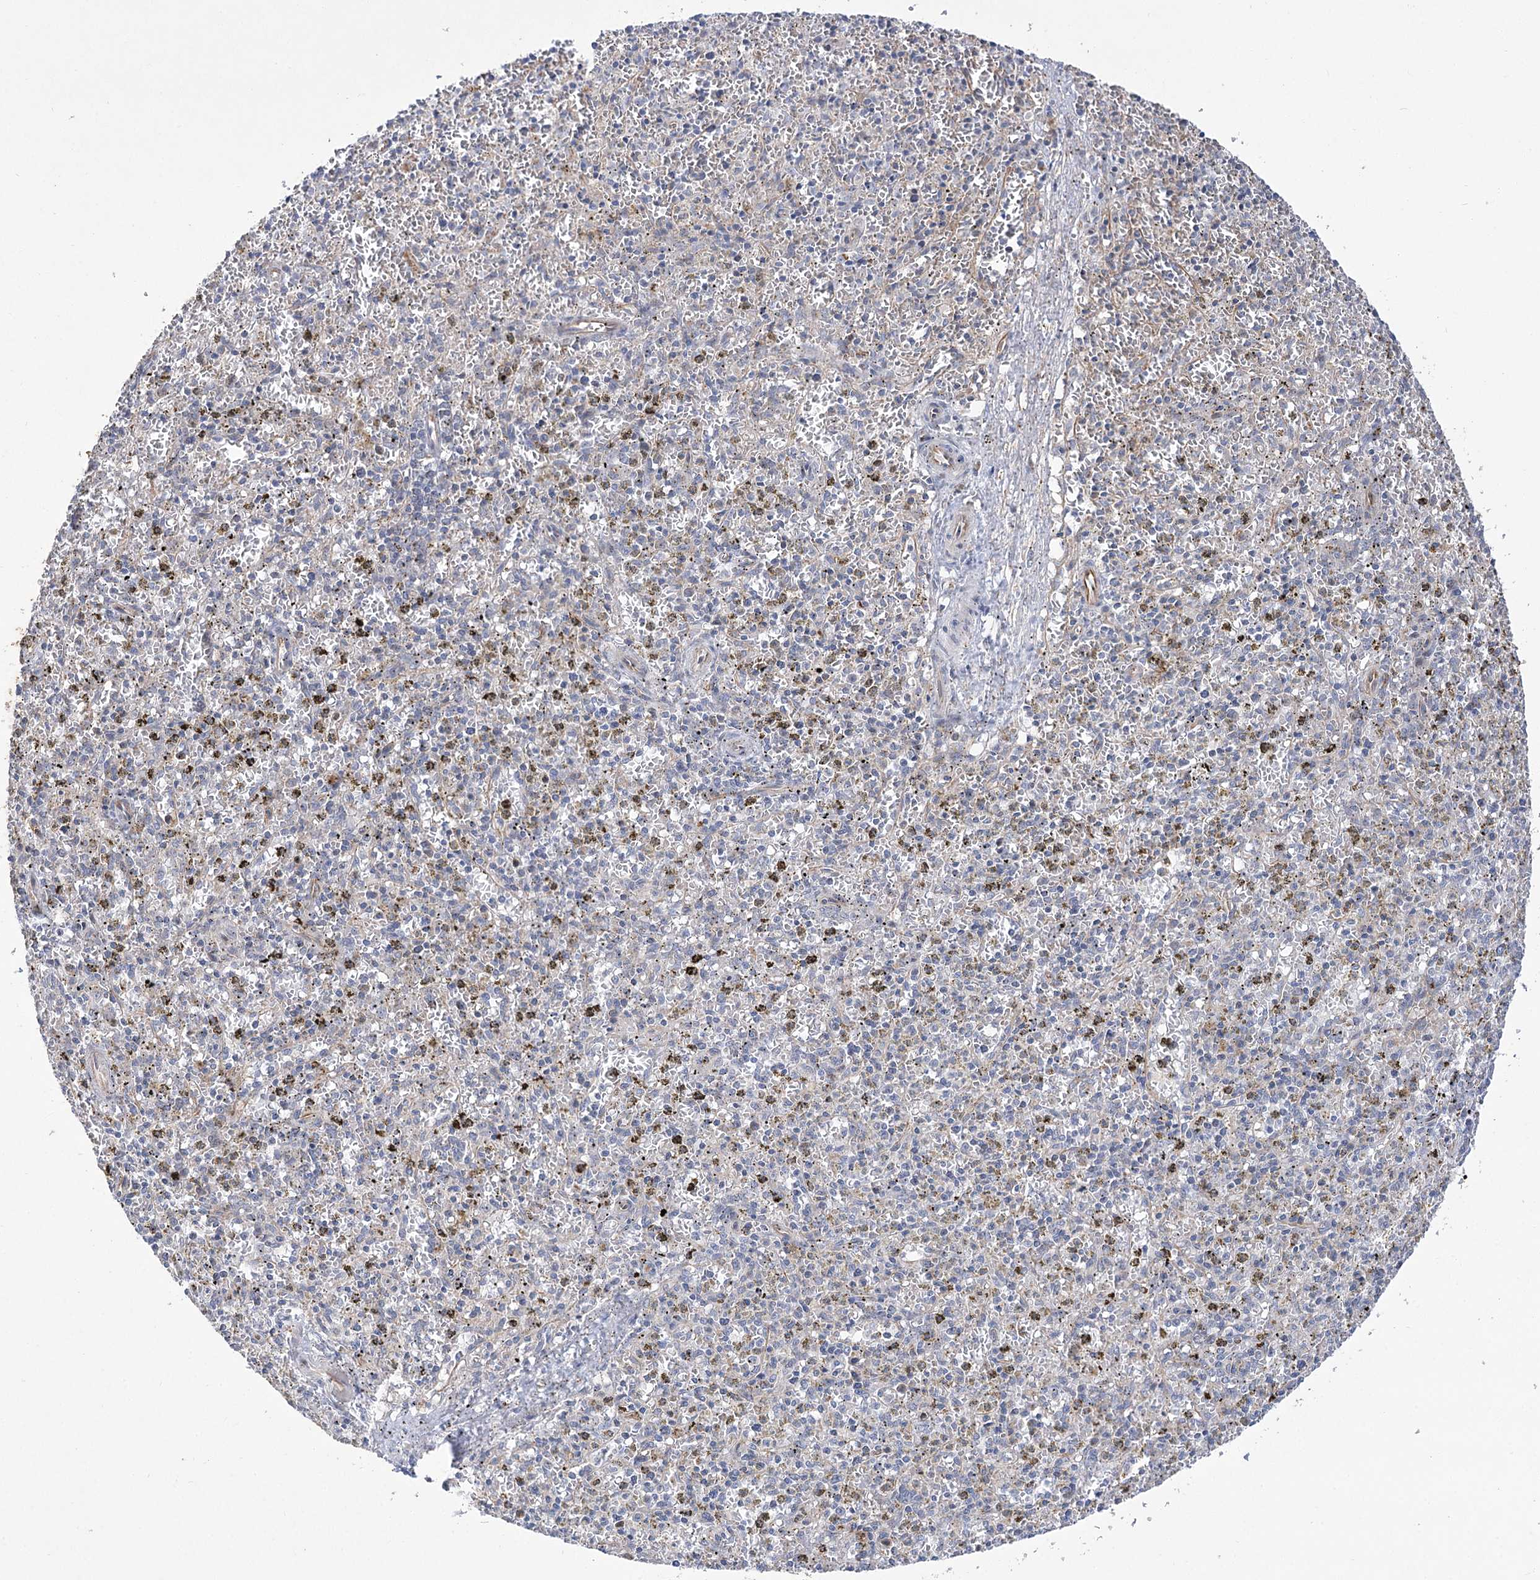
{"staining": {"intensity": "negative", "quantity": "none", "location": "none"}, "tissue": "spleen", "cell_type": "Cells in red pulp", "image_type": "normal", "snomed": [{"axis": "morphology", "description": "Normal tissue, NOS"}, {"axis": "topography", "description": "Spleen"}], "caption": "A histopathology image of human spleen is negative for staining in cells in red pulp. (Stains: DAB (3,3'-diaminobenzidine) immunohistochemistry with hematoxylin counter stain, Microscopy: brightfield microscopy at high magnification).", "gene": "ECHDC3", "patient": {"sex": "male", "age": 72}}